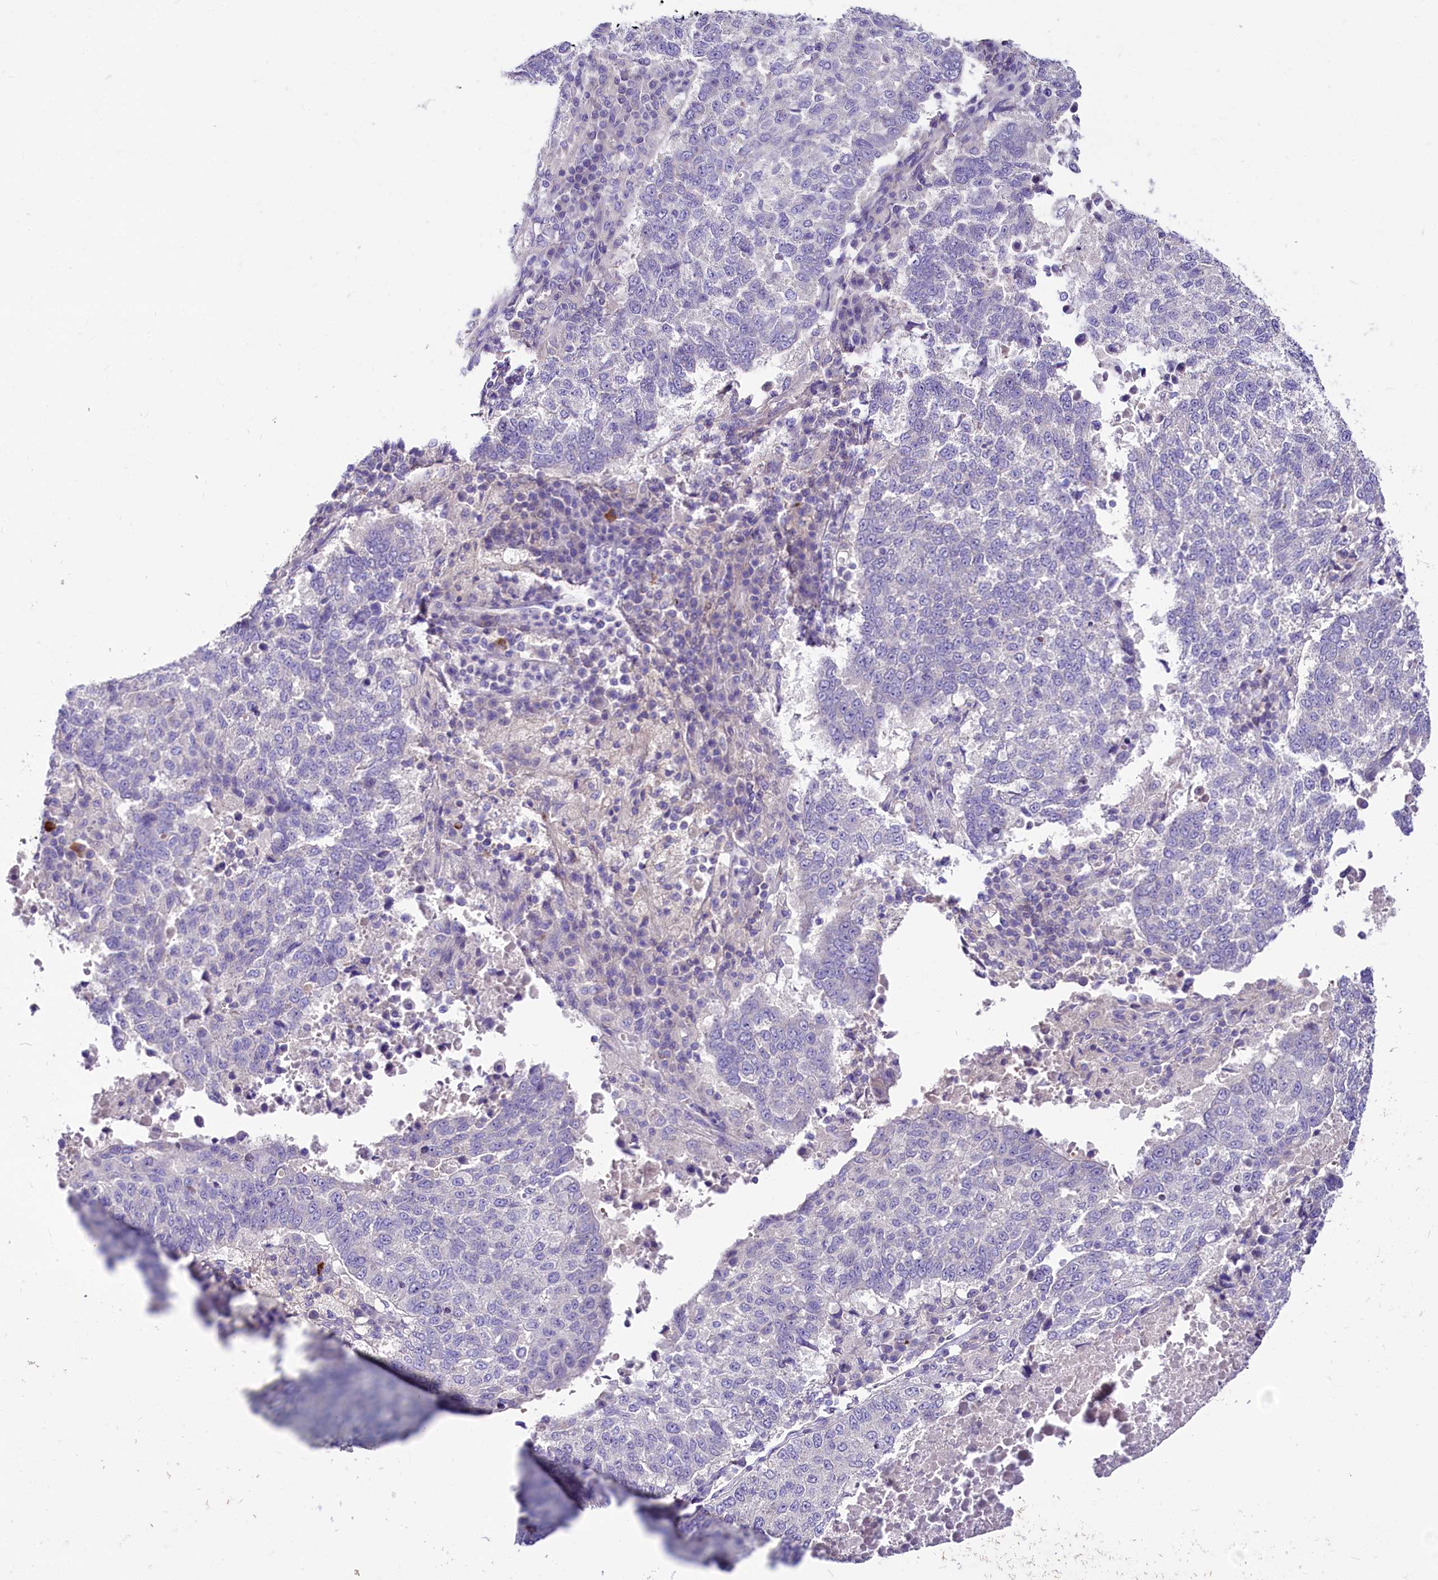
{"staining": {"intensity": "negative", "quantity": "none", "location": "none"}, "tissue": "lung cancer", "cell_type": "Tumor cells", "image_type": "cancer", "snomed": [{"axis": "morphology", "description": "Squamous cell carcinoma, NOS"}, {"axis": "topography", "description": "Lung"}], "caption": "This histopathology image is of lung cancer stained with IHC to label a protein in brown with the nuclei are counter-stained blue. There is no staining in tumor cells. (Brightfield microscopy of DAB (3,3'-diaminobenzidine) immunohistochemistry at high magnification).", "gene": "ABHD5", "patient": {"sex": "male", "age": 73}}